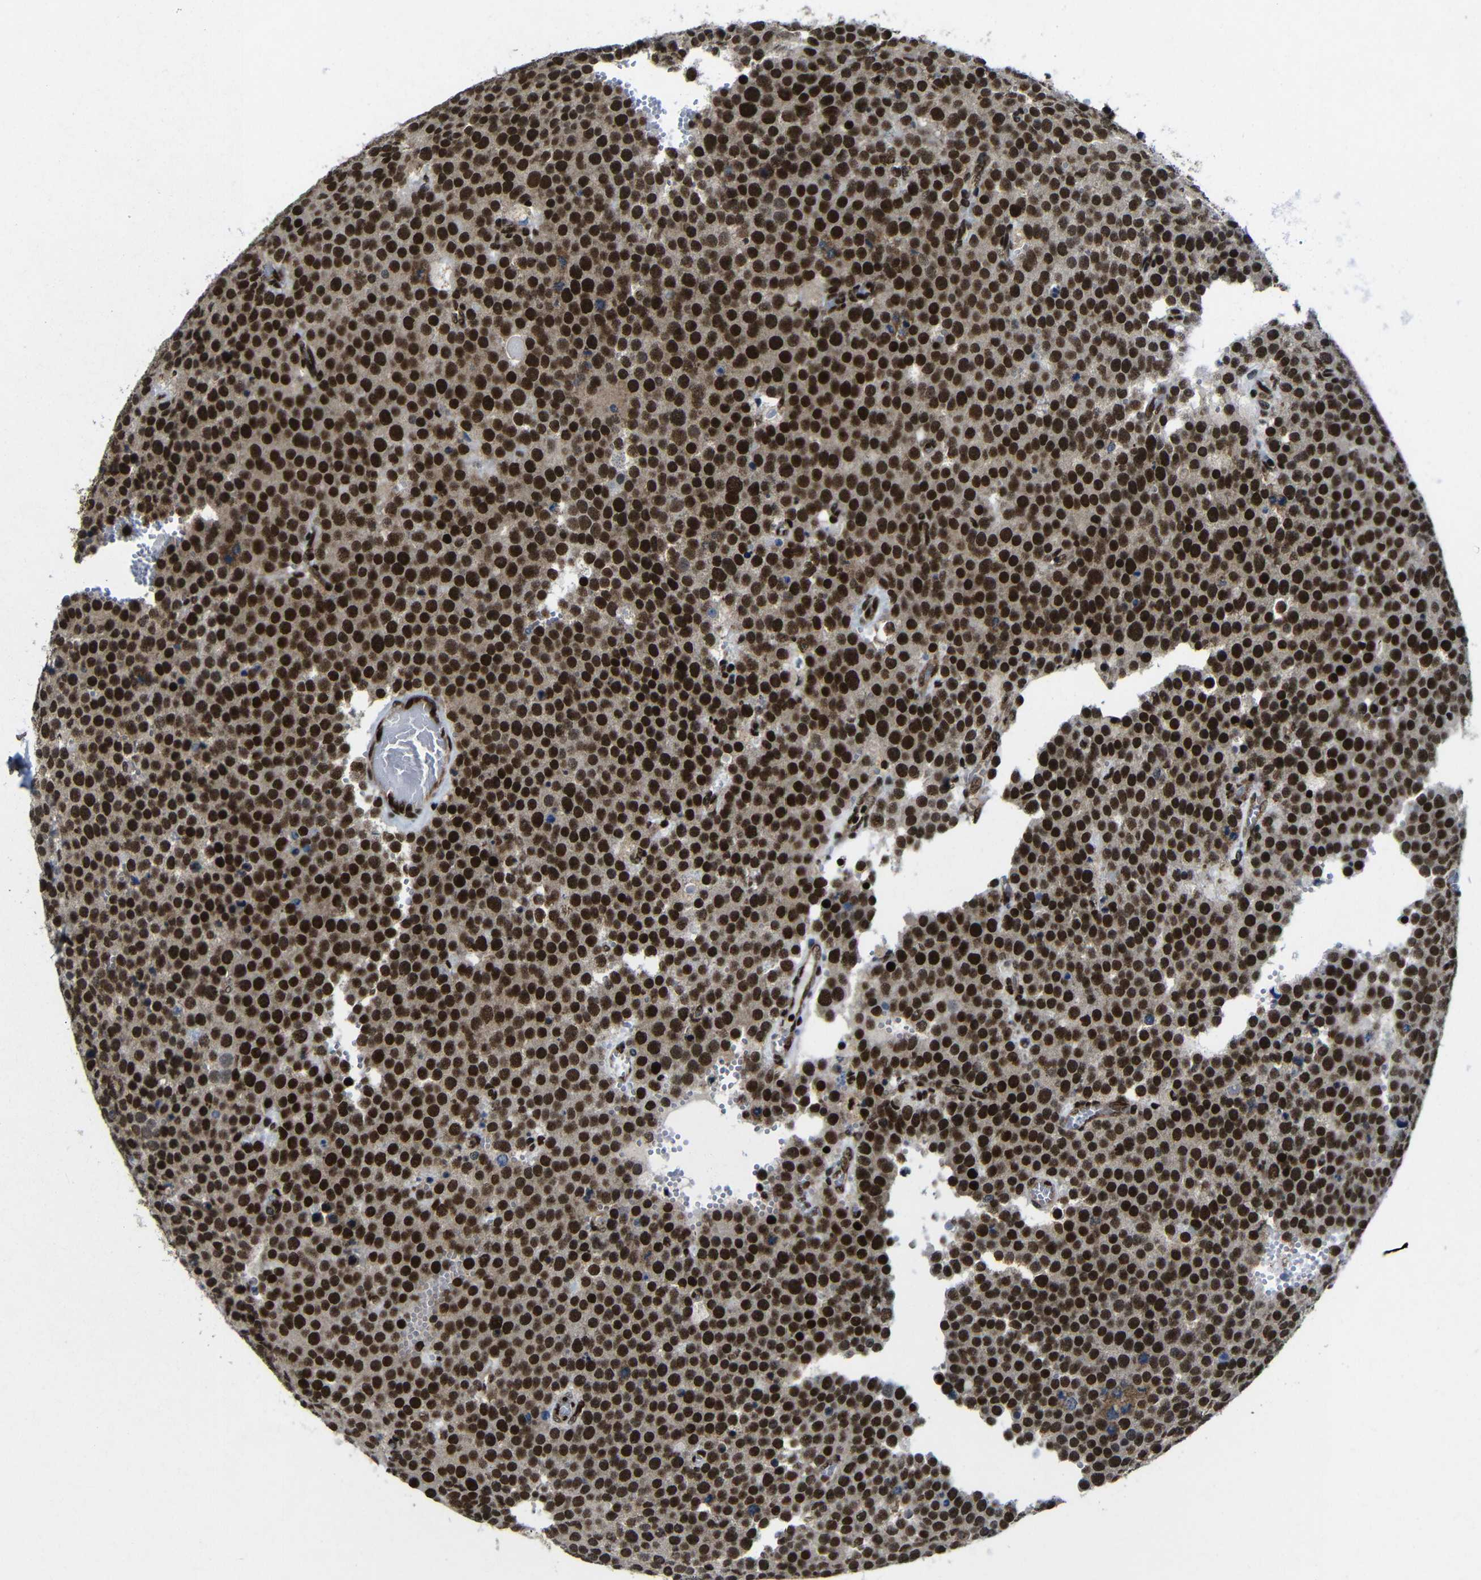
{"staining": {"intensity": "strong", "quantity": ">75%", "location": "nuclear"}, "tissue": "testis cancer", "cell_type": "Tumor cells", "image_type": "cancer", "snomed": [{"axis": "morphology", "description": "Normal tissue, NOS"}, {"axis": "morphology", "description": "Seminoma, NOS"}, {"axis": "topography", "description": "Testis"}], "caption": "There is high levels of strong nuclear positivity in tumor cells of seminoma (testis), as demonstrated by immunohistochemical staining (brown color).", "gene": "PTBP1", "patient": {"sex": "male", "age": 71}}